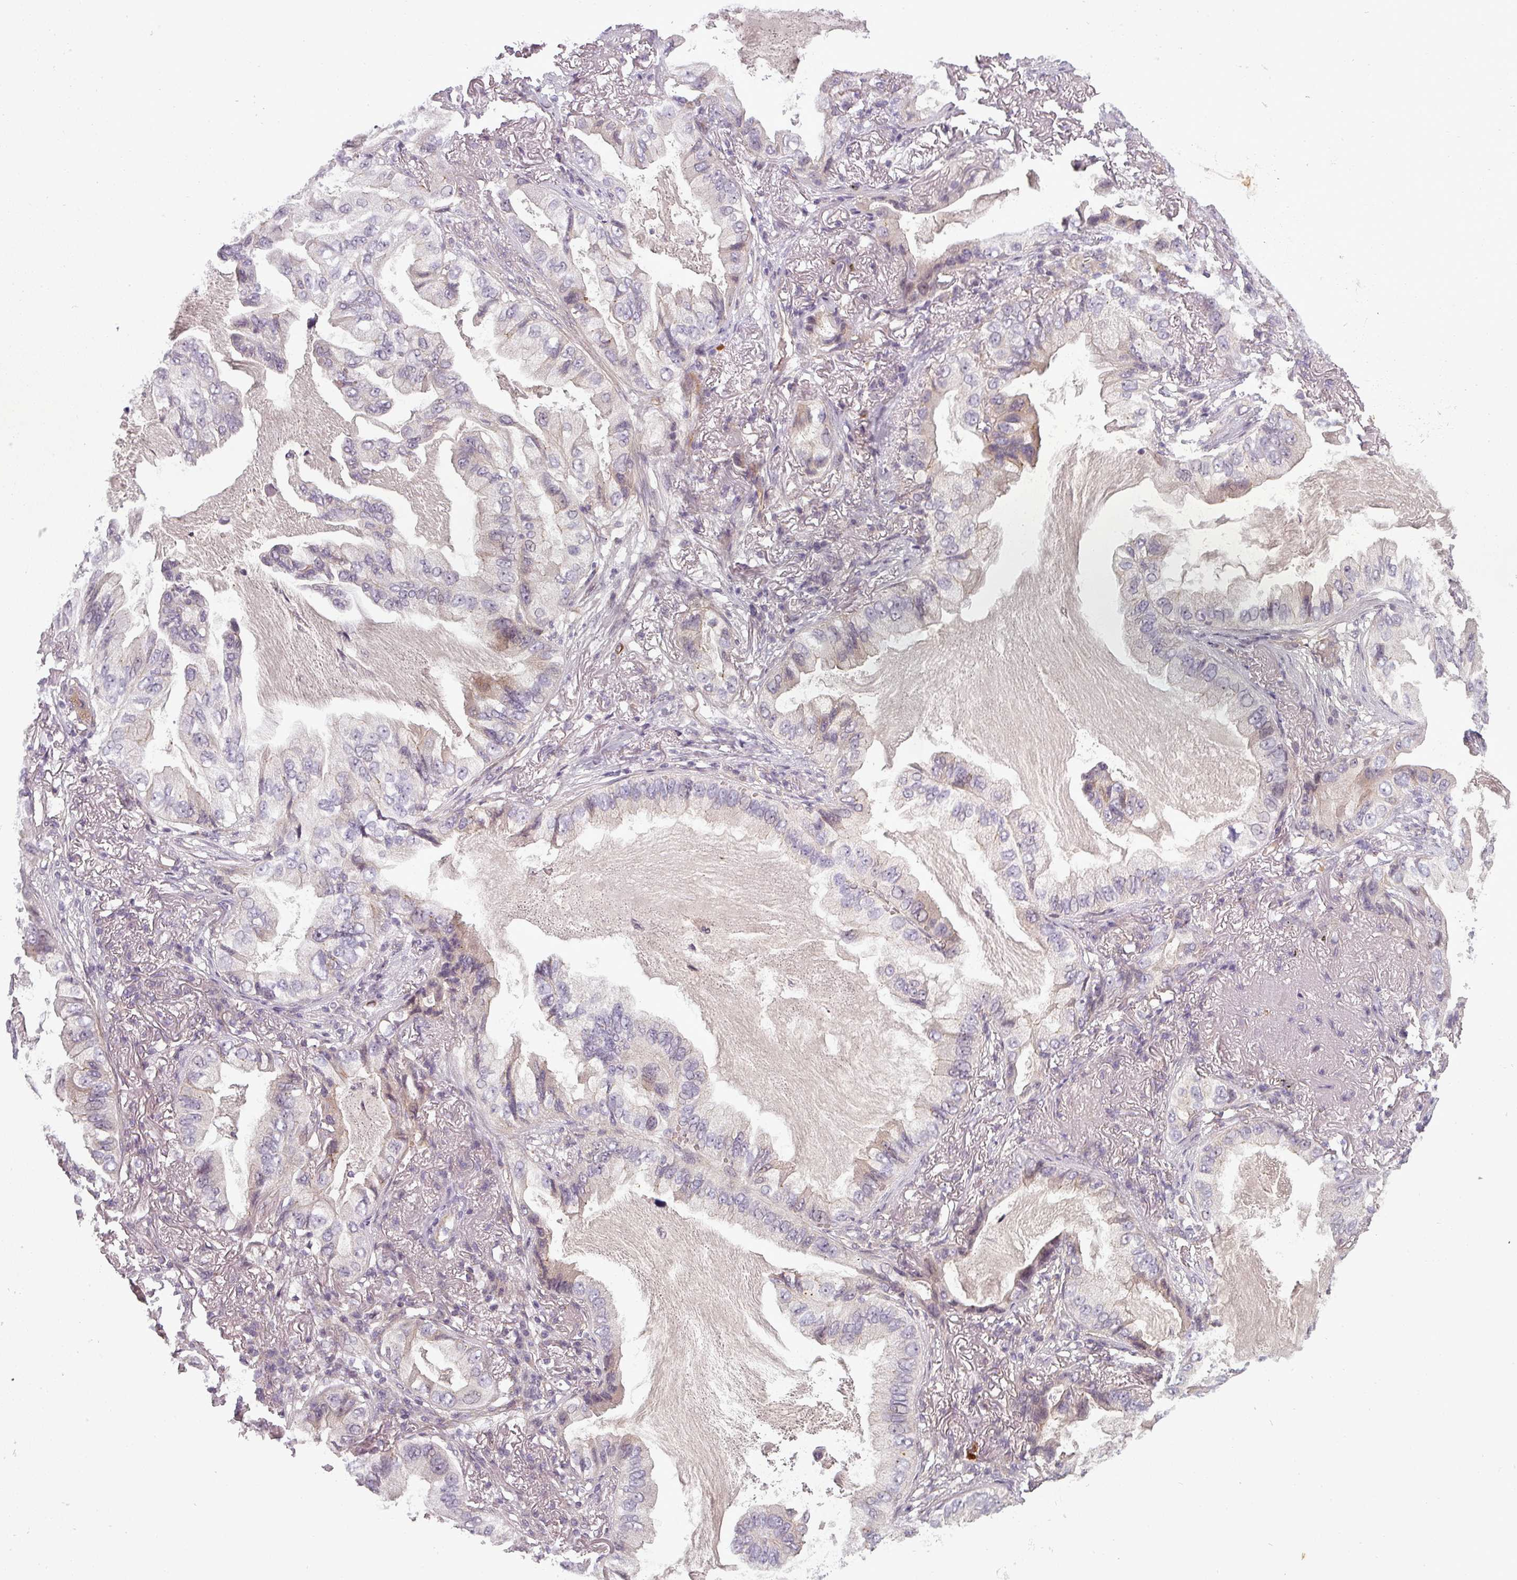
{"staining": {"intensity": "negative", "quantity": "none", "location": "none"}, "tissue": "lung cancer", "cell_type": "Tumor cells", "image_type": "cancer", "snomed": [{"axis": "morphology", "description": "Adenocarcinoma, NOS"}, {"axis": "topography", "description": "Lung"}], "caption": "Tumor cells are negative for brown protein staining in lung cancer.", "gene": "SLC16A9", "patient": {"sex": "female", "age": 69}}